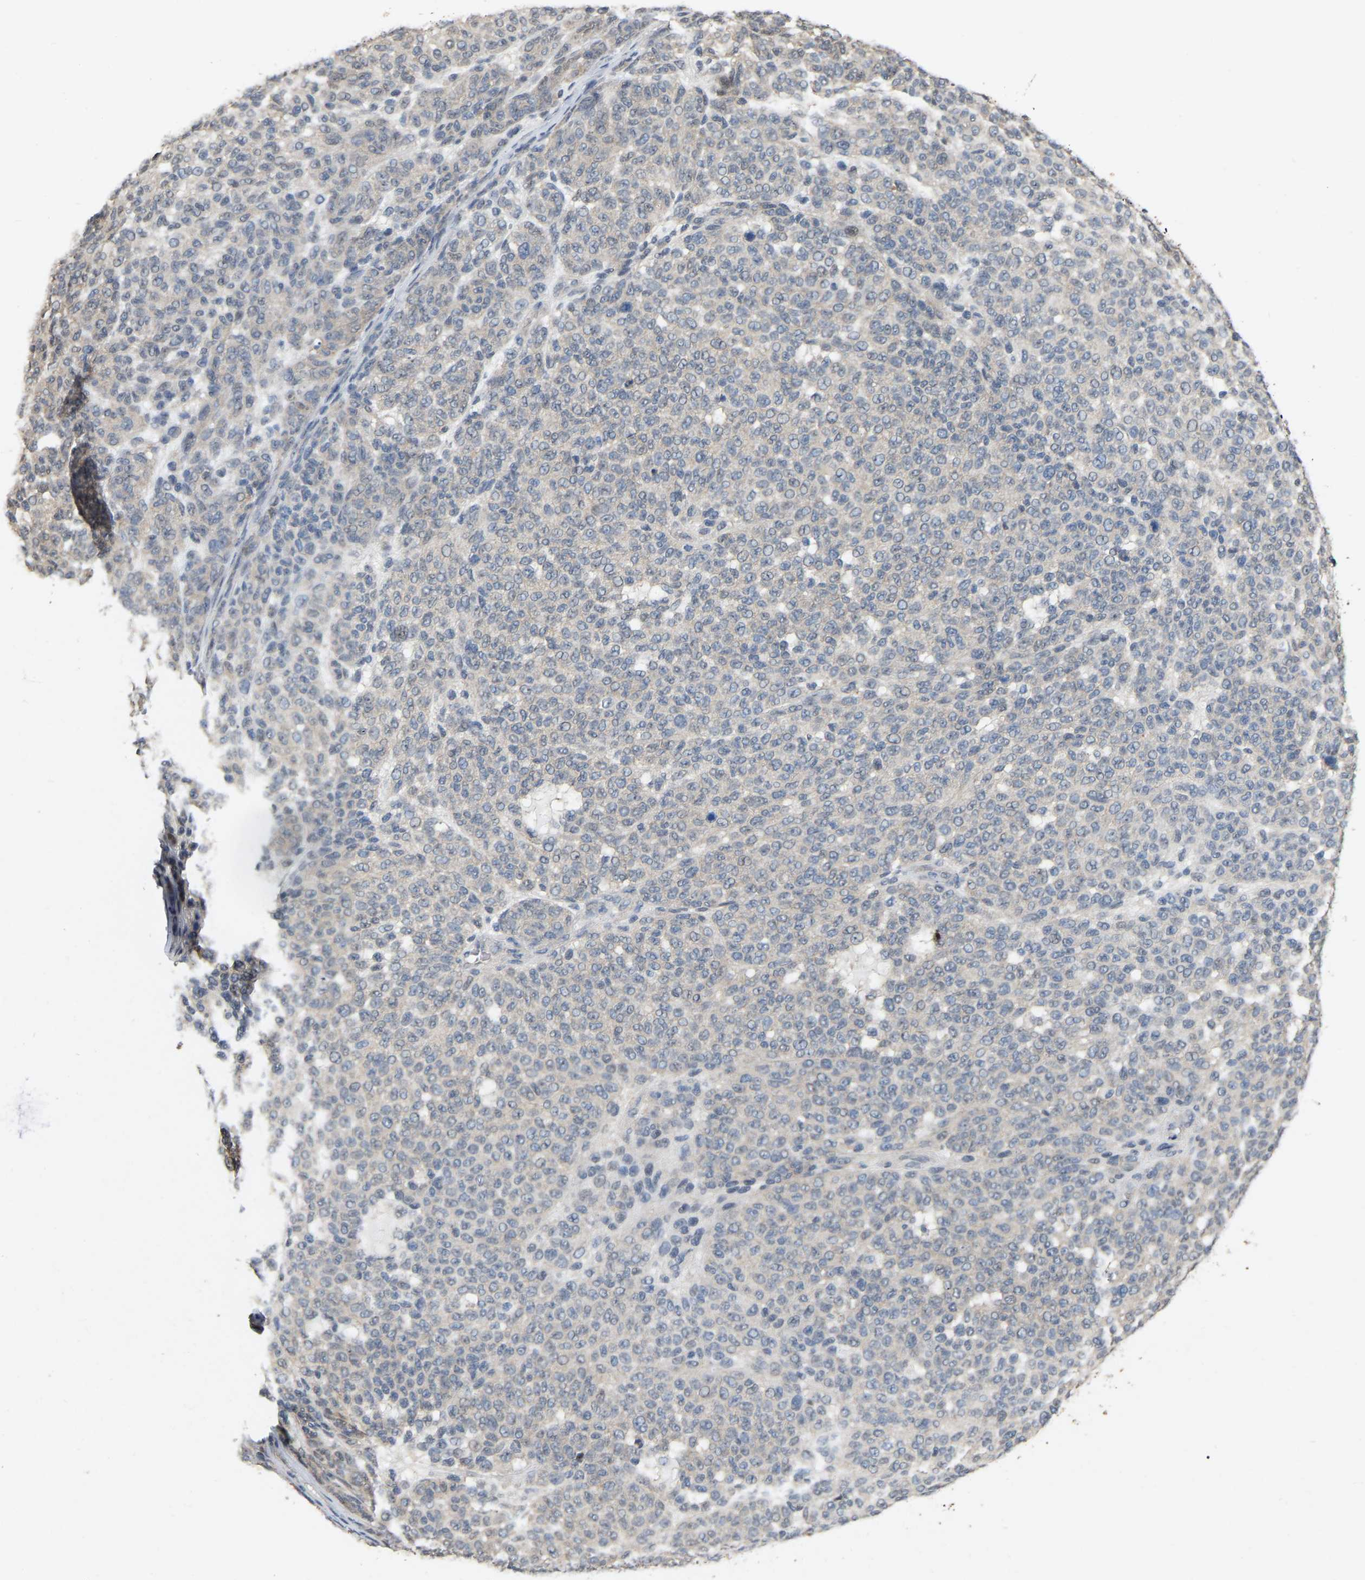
{"staining": {"intensity": "weak", "quantity": "<25%", "location": "cytoplasmic/membranous"}, "tissue": "melanoma", "cell_type": "Tumor cells", "image_type": "cancer", "snomed": [{"axis": "morphology", "description": "Malignant melanoma, NOS"}, {"axis": "topography", "description": "Skin"}], "caption": "IHC of human melanoma displays no expression in tumor cells. (DAB (3,3'-diaminobenzidine) immunohistochemistry (IHC), high magnification).", "gene": "RUVBL1", "patient": {"sex": "male", "age": 59}}